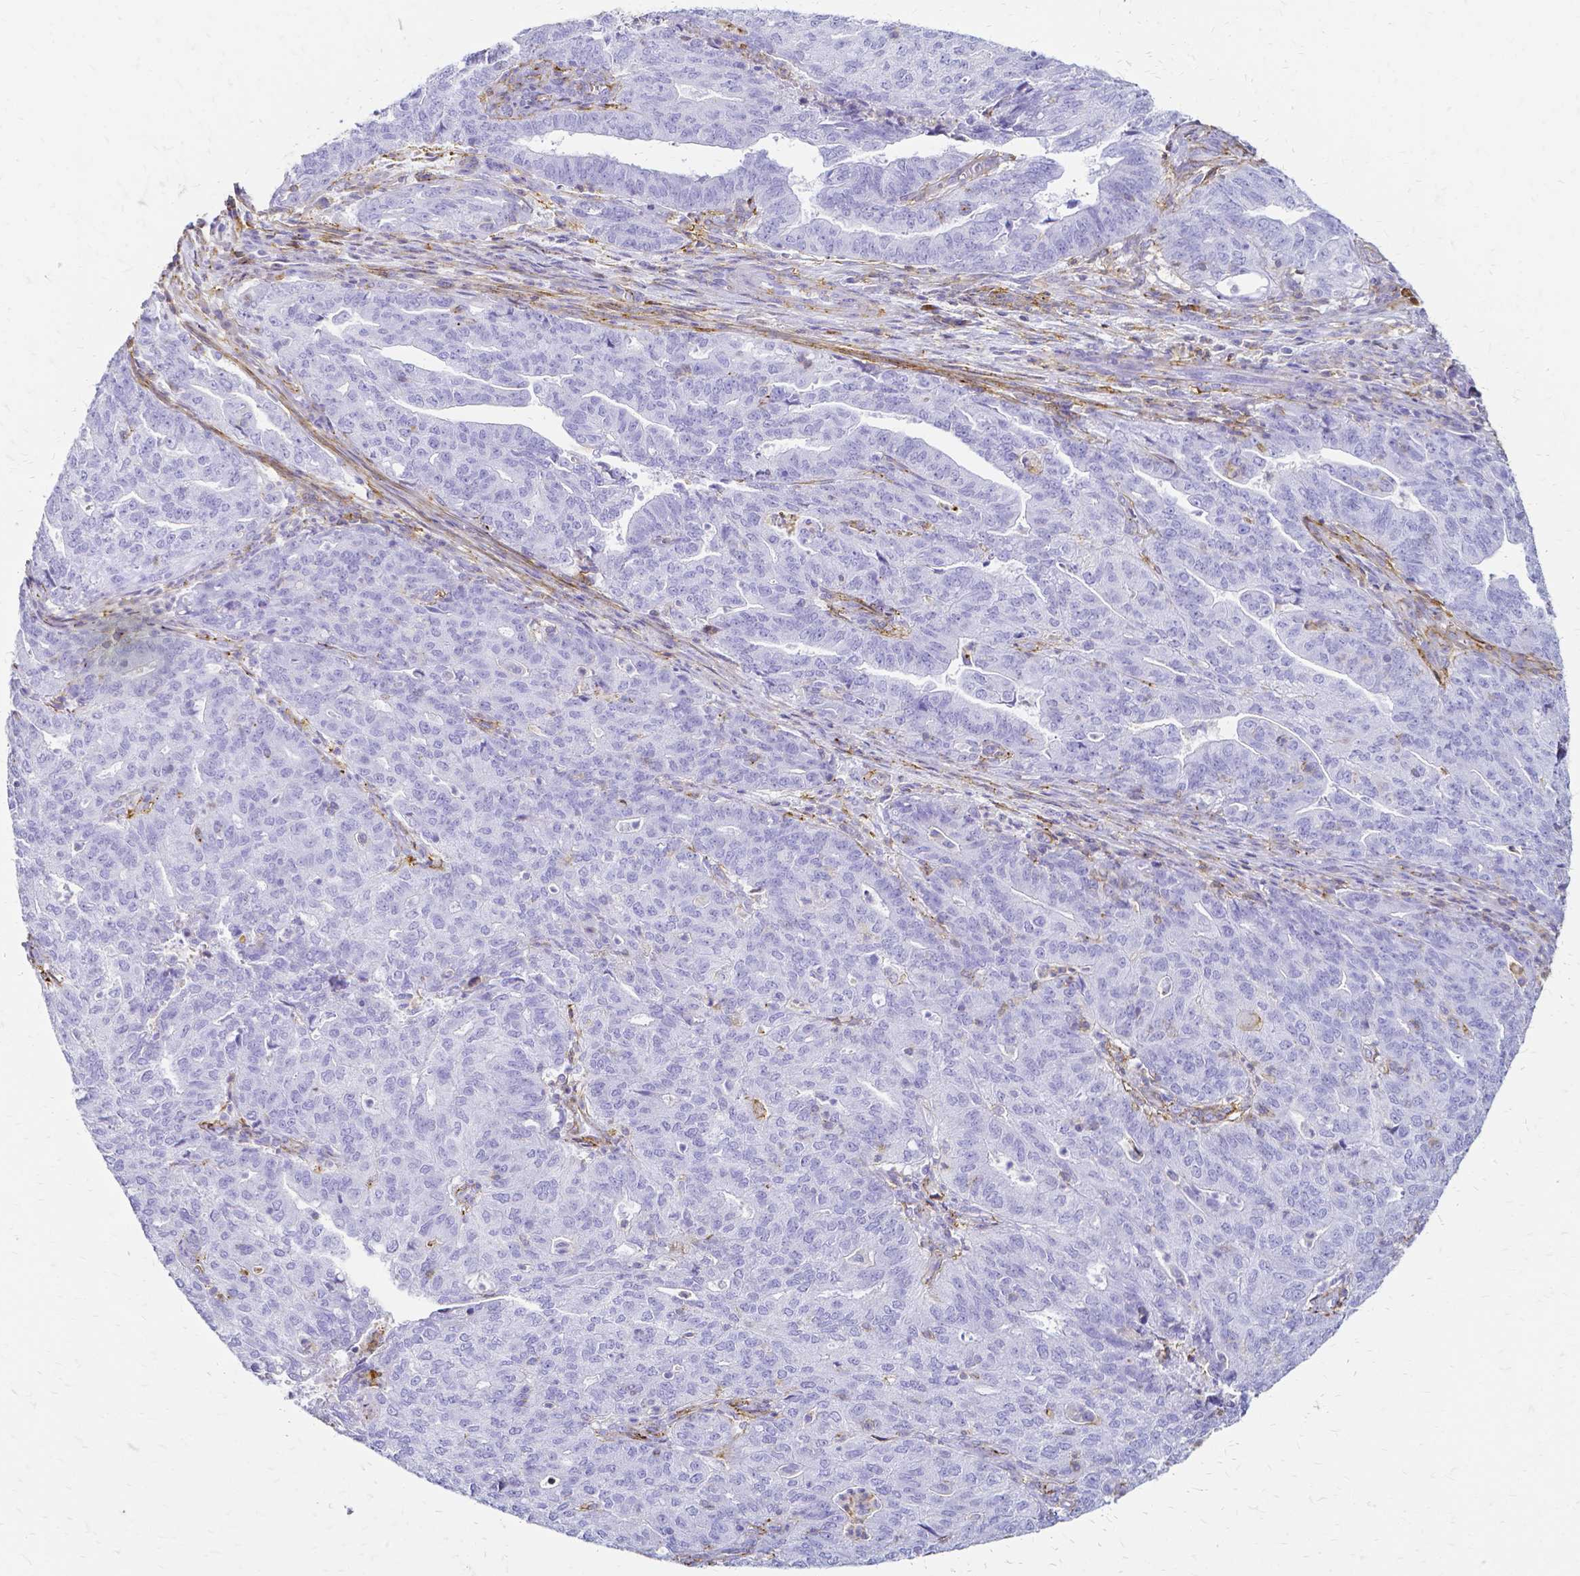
{"staining": {"intensity": "negative", "quantity": "none", "location": "none"}, "tissue": "endometrial cancer", "cell_type": "Tumor cells", "image_type": "cancer", "snomed": [{"axis": "morphology", "description": "Adenocarcinoma, NOS"}, {"axis": "topography", "description": "Endometrium"}], "caption": "Adenocarcinoma (endometrial) stained for a protein using IHC demonstrates no positivity tumor cells.", "gene": "HSPA12A", "patient": {"sex": "female", "age": 82}}